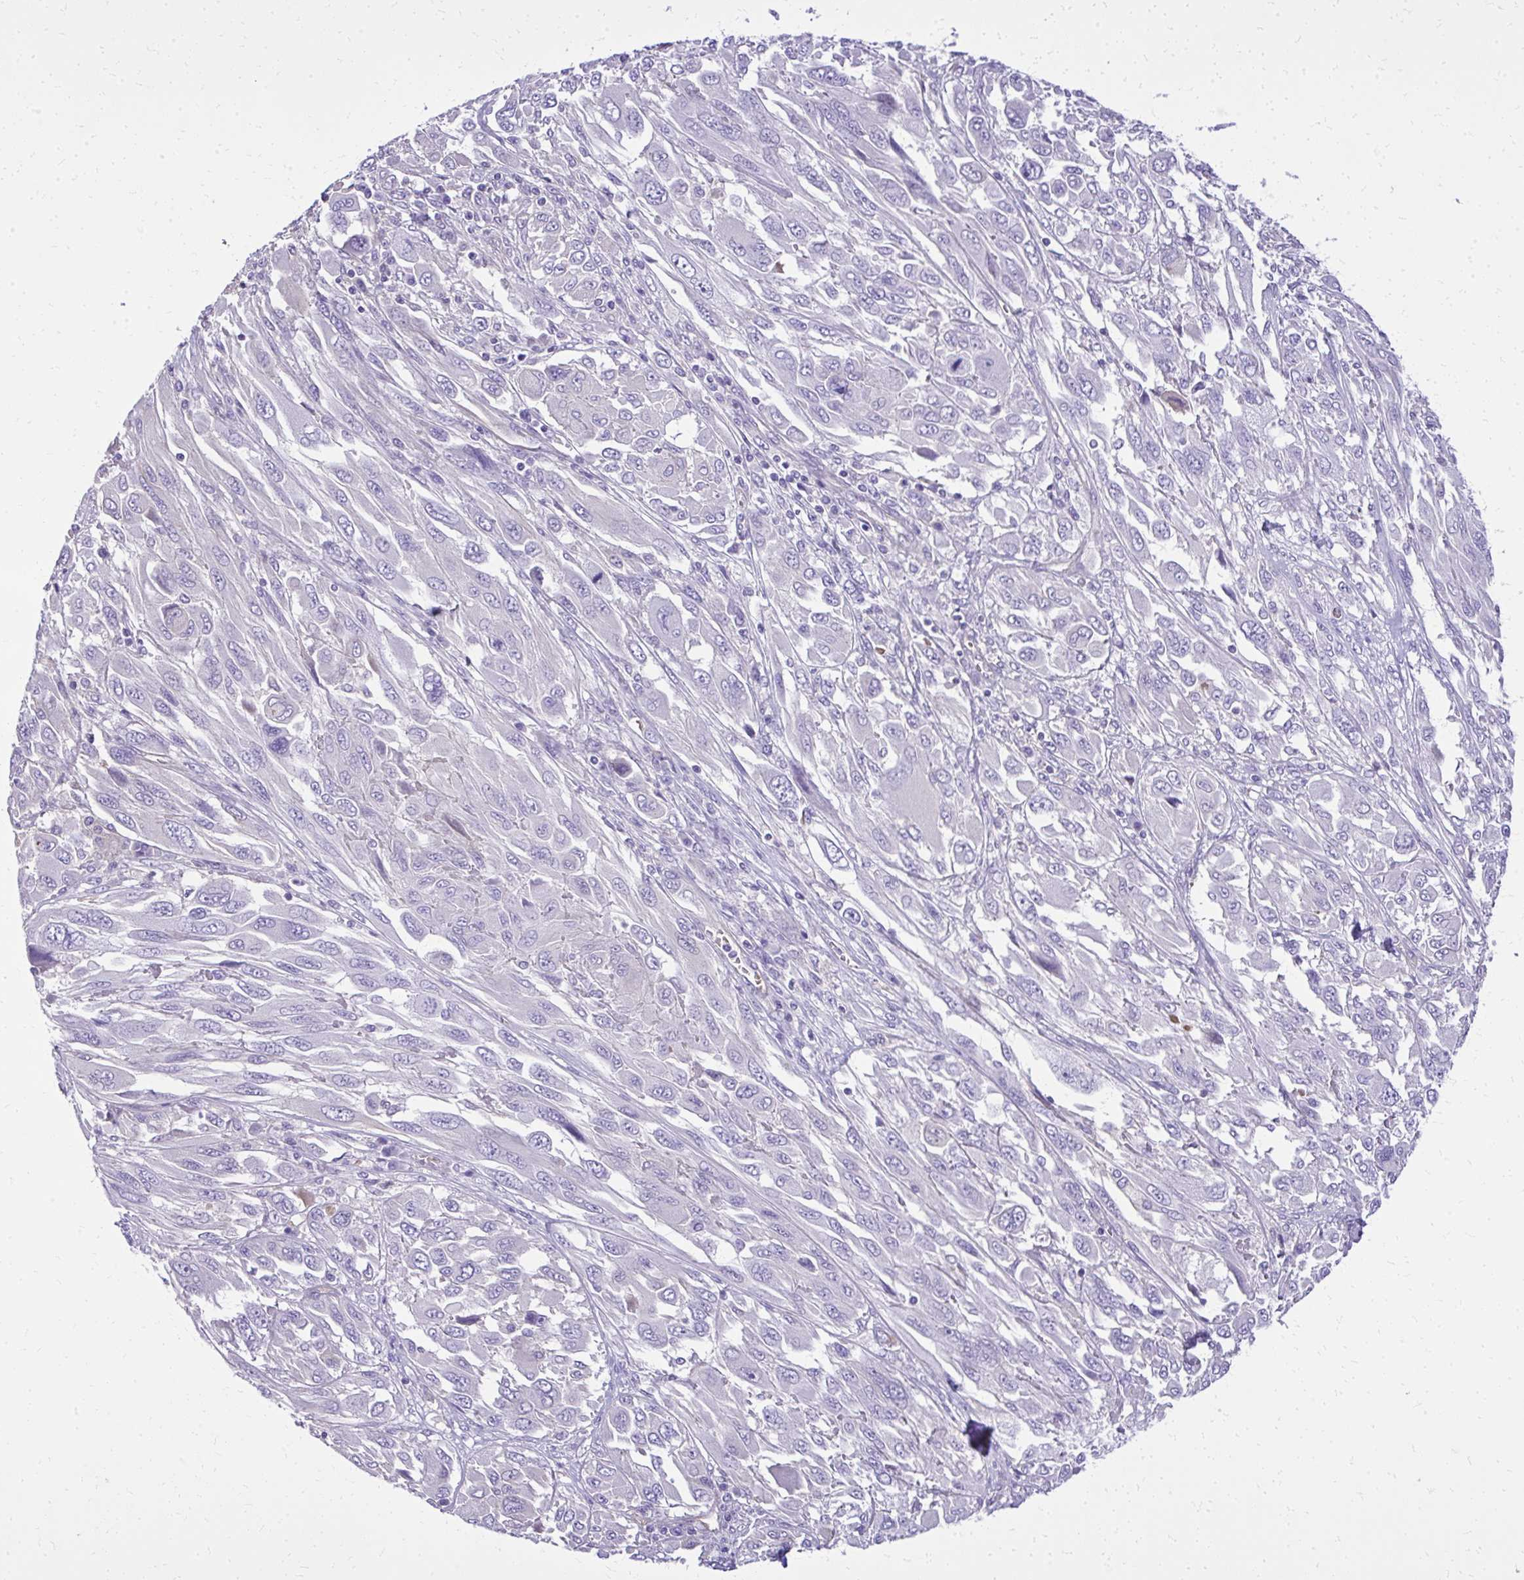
{"staining": {"intensity": "negative", "quantity": "none", "location": "none"}, "tissue": "melanoma", "cell_type": "Tumor cells", "image_type": "cancer", "snomed": [{"axis": "morphology", "description": "Malignant melanoma, NOS"}, {"axis": "topography", "description": "Skin"}], "caption": "The immunohistochemistry histopathology image has no significant staining in tumor cells of malignant melanoma tissue. The staining is performed using DAB (3,3'-diaminobenzidine) brown chromogen with nuclei counter-stained in using hematoxylin.", "gene": "RUNDC3B", "patient": {"sex": "female", "age": 91}}